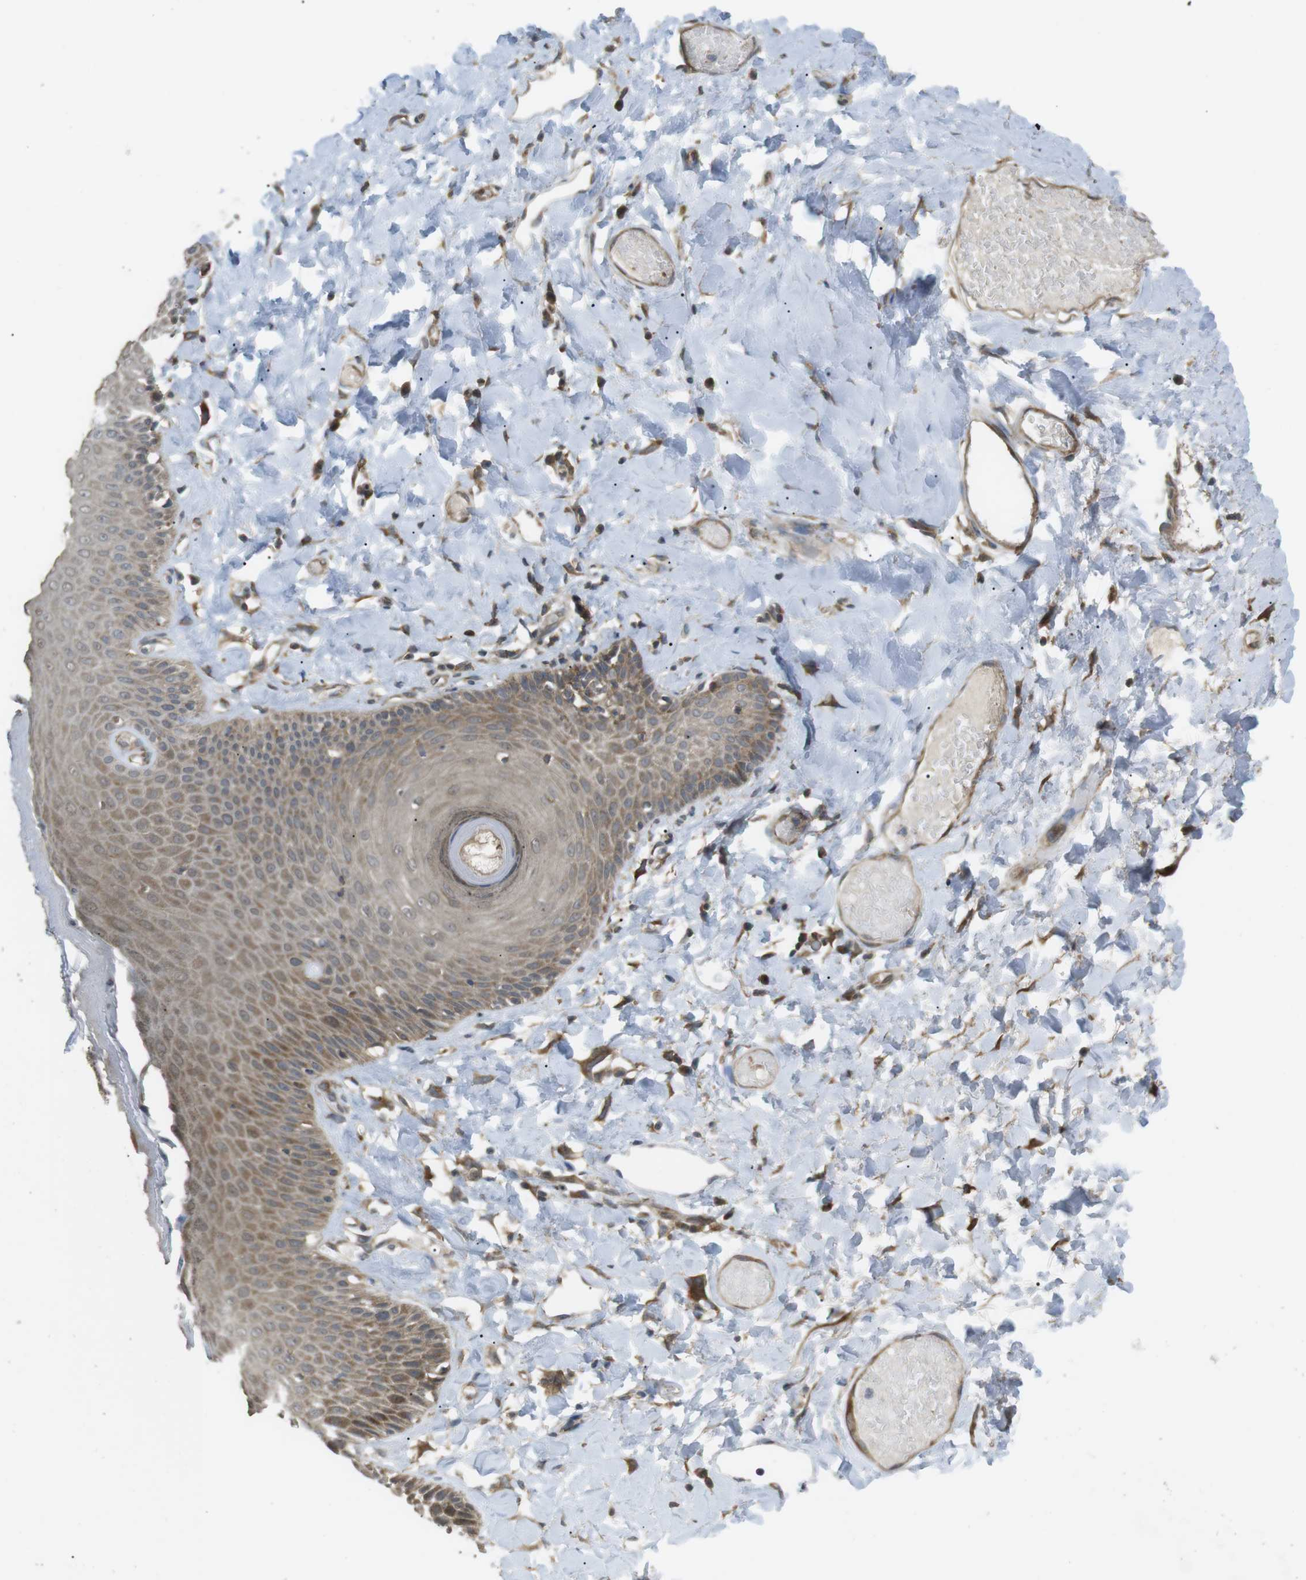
{"staining": {"intensity": "moderate", "quantity": "25%-75%", "location": "cytoplasmic/membranous"}, "tissue": "skin", "cell_type": "Epidermal cells", "image_type": "normal", "snomed": [{"axis": "morphology", "description": "Normal tissue, NOS"}, {"axis": "topography", "description": "Anal"}], "caption": "Immunohistochemical staining of normal skin demonstrates 25%-75% levels of moderate cytoplasmic/membranous protein staining in about 25%-75% of epidermal cells.", "gene": "KANK2", "patient": {"sex": "male", "age": 69}}